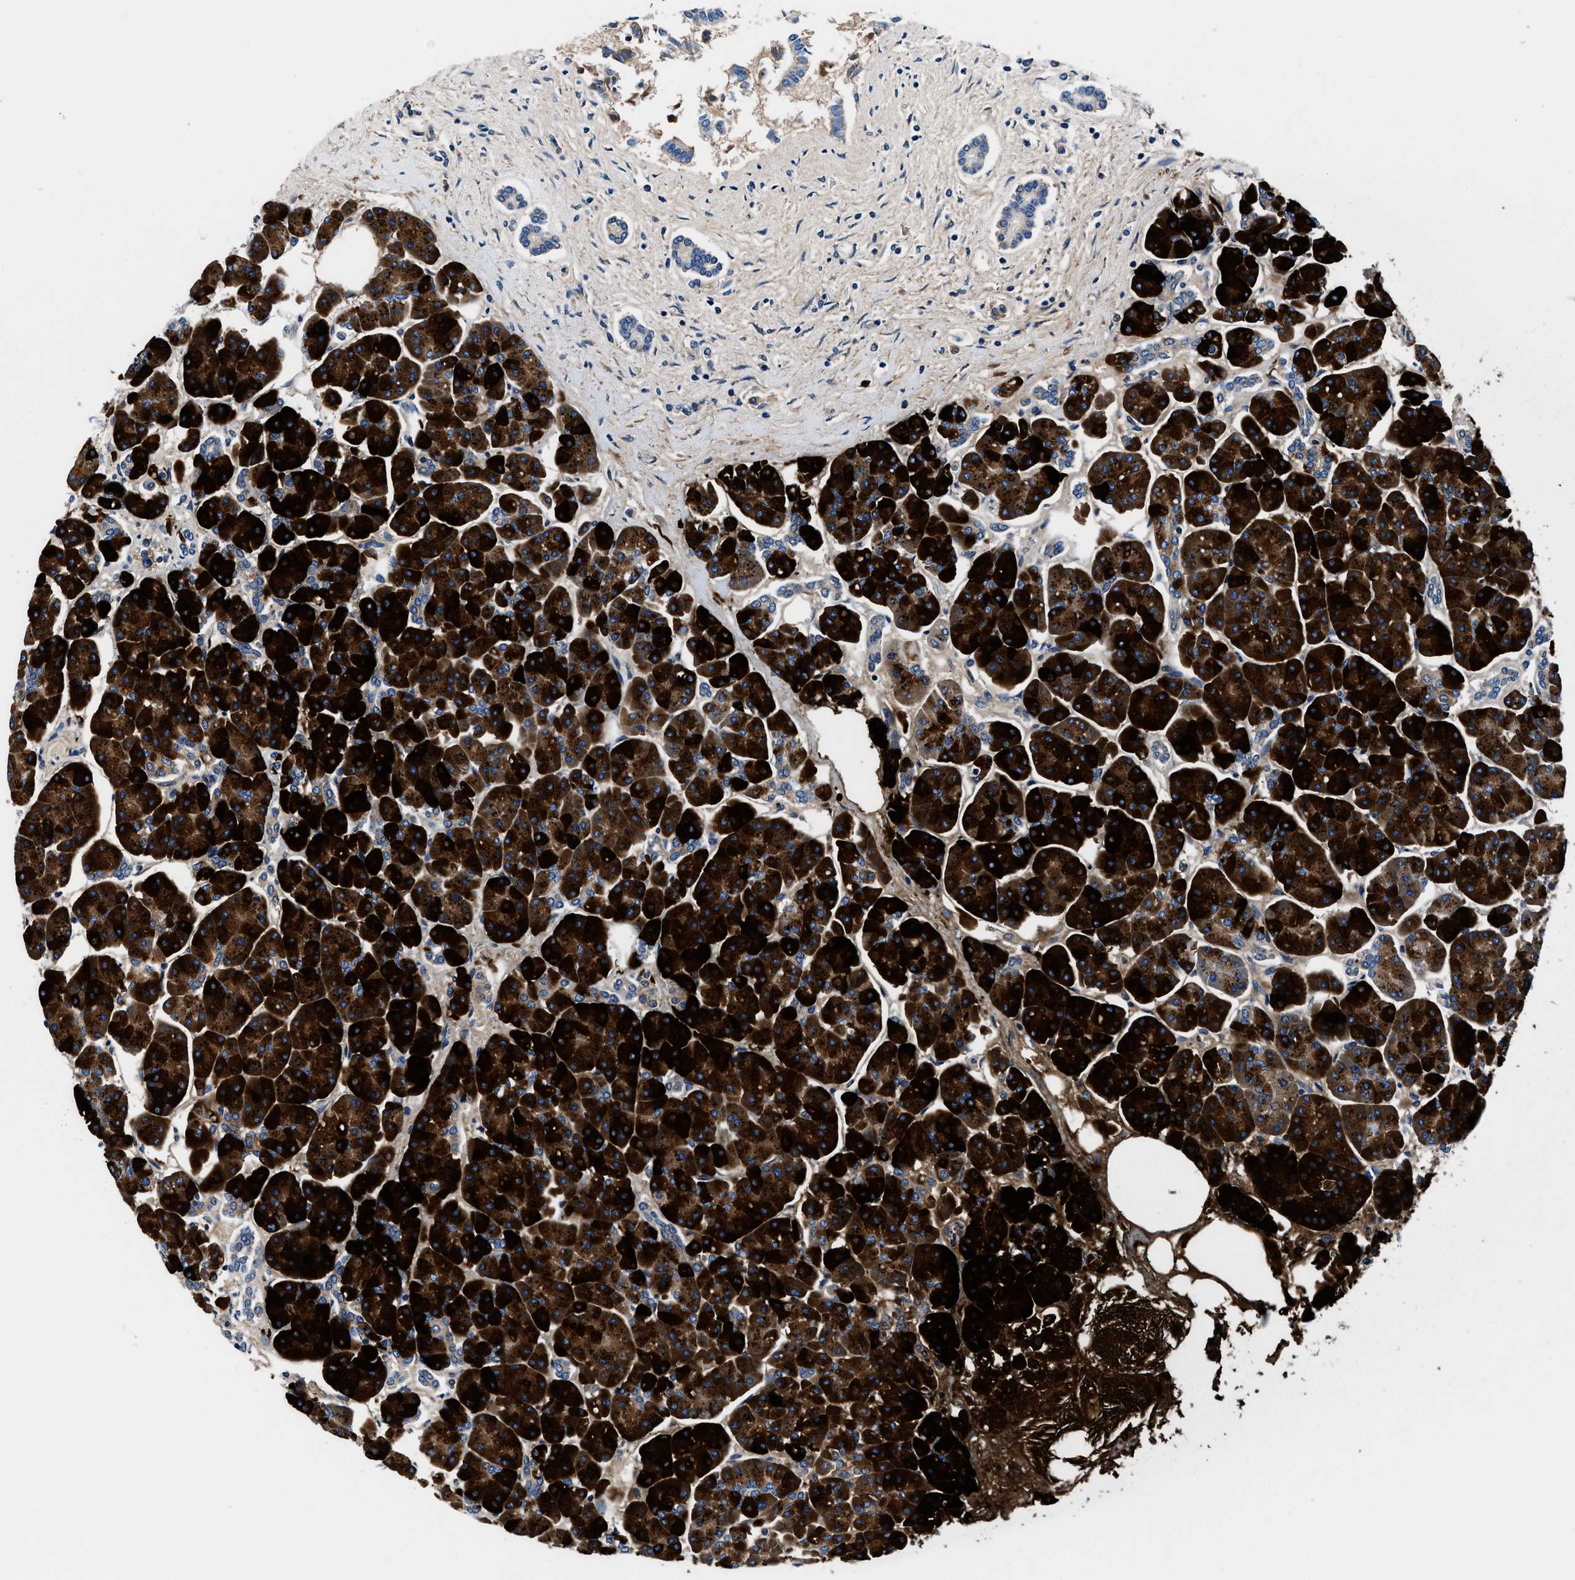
{"staining": {"intensity": "strong", "quantity": ">75%", "location": "cytoplasmic/membranous"}, "tissue": "pancreas", "cell_type": "Exocrine glandular cells", "image_type": "normal", "snomed": [{"axis": "morphology", "description": "Normal tissue, NOS"}, {"axis": "topography", "description": "Pancreas"}], "caption": "Unremarkable pancreas shows strong cytoplasmic/membranous staining in approximately >75% of exocrine glandular cells, visualized by immunohistochemistry. Using DAB (brown) and hematoxylin (blue) stains, captured at high magnification using brightfield microscopy.", "gene": "NEU1", "patient": {"sex": "female", "age": 70}}